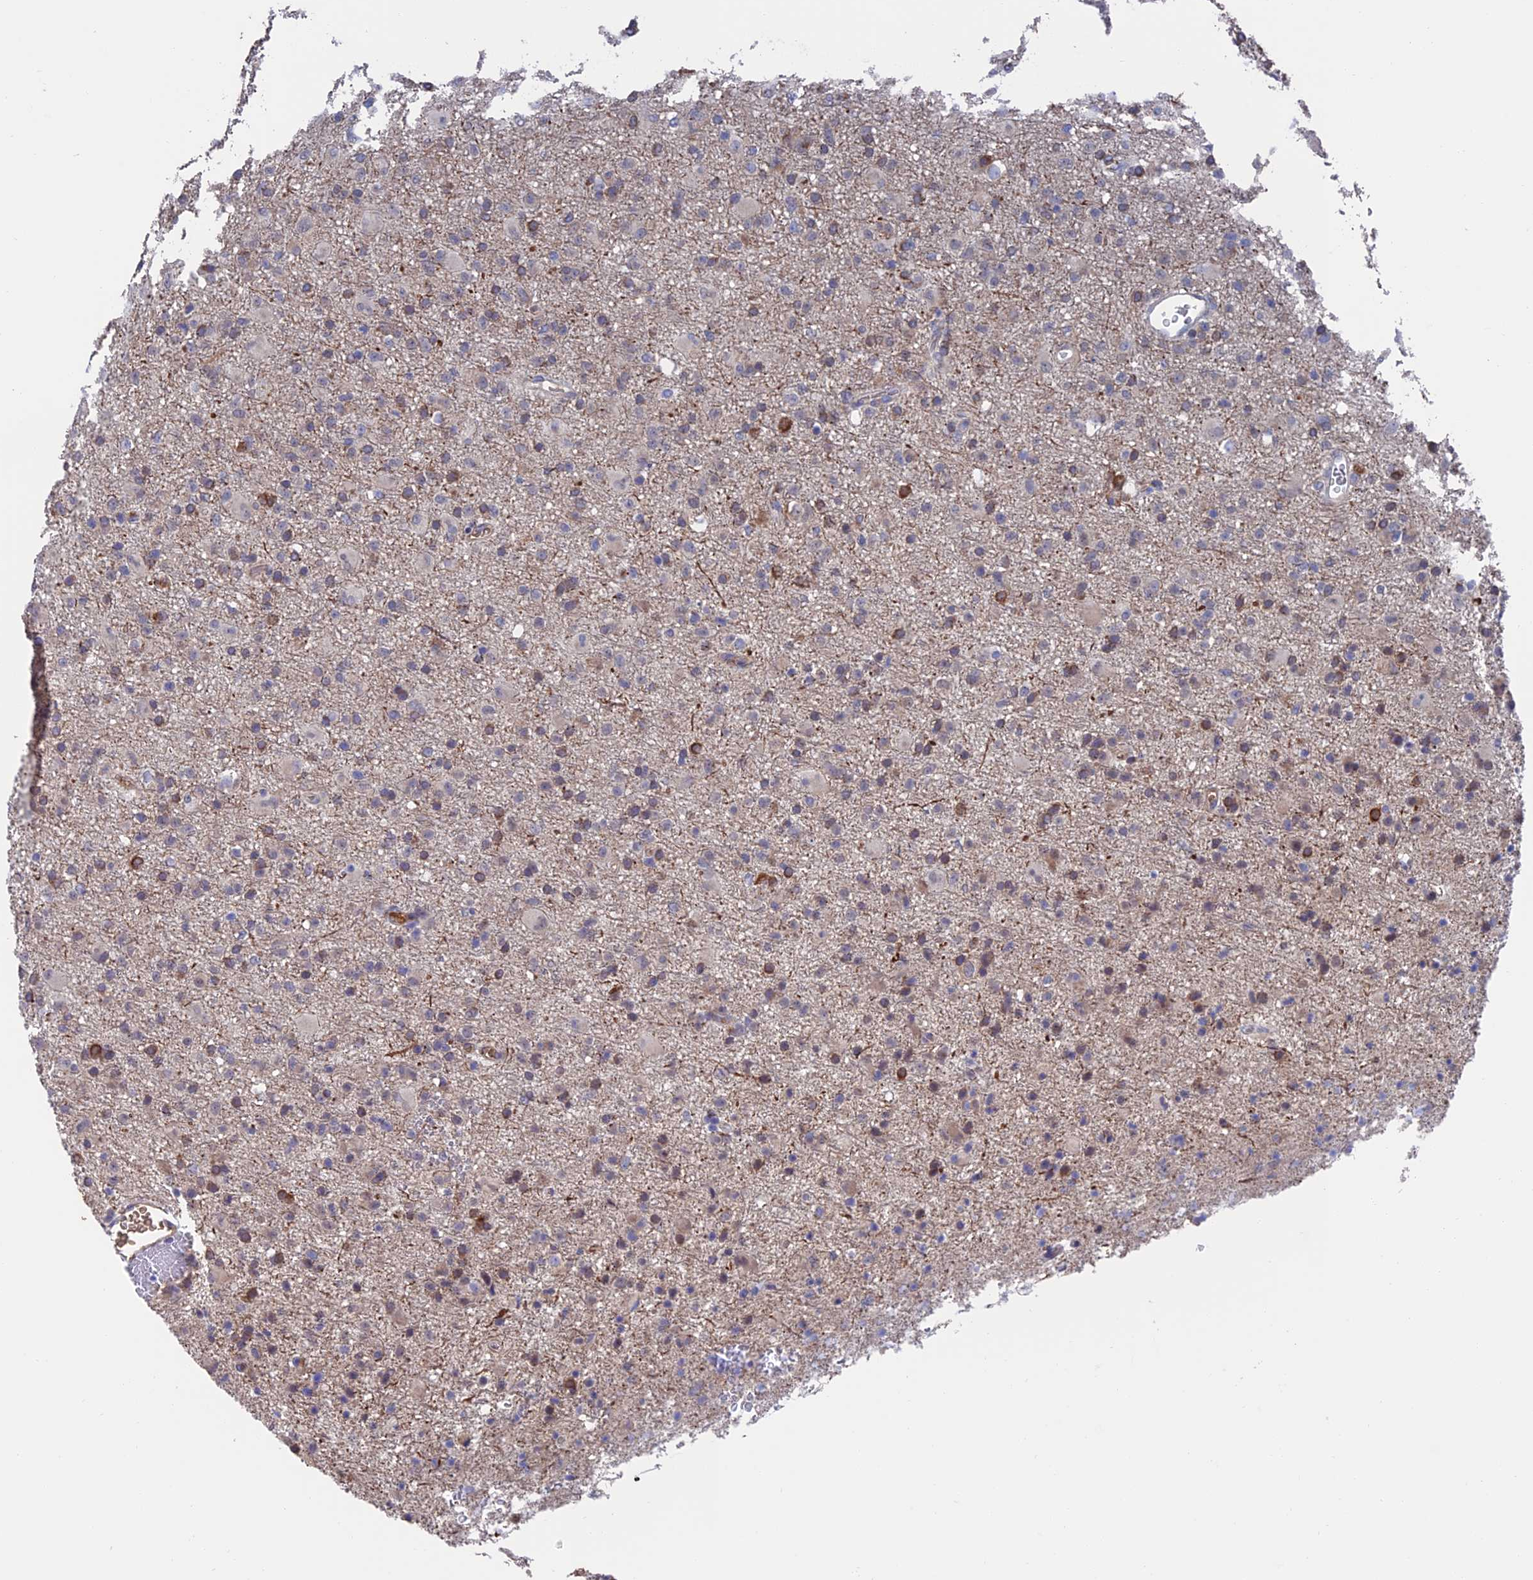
{"staining": {"intensity": "moderate", "quantity": "<25%", "location": "cytoplasmic/membranous"}, "tissue": "glioma", "cell_type": "Tumor cells", "image_type": "cancer", "snomed": [{"axis": "morphology", "description": "Glioma, malignant, Low grade"}, {"axis": "topography", "description": "Brain"}], "caption": "IHC (DAB) staining of malignant glioma (low-grade) reveals moderate cytoplasmic/membranous protein staining in approximately <25% of tumor cells.", "gene": "HPF1", "patient": {"sex": "male", "age": 65}}